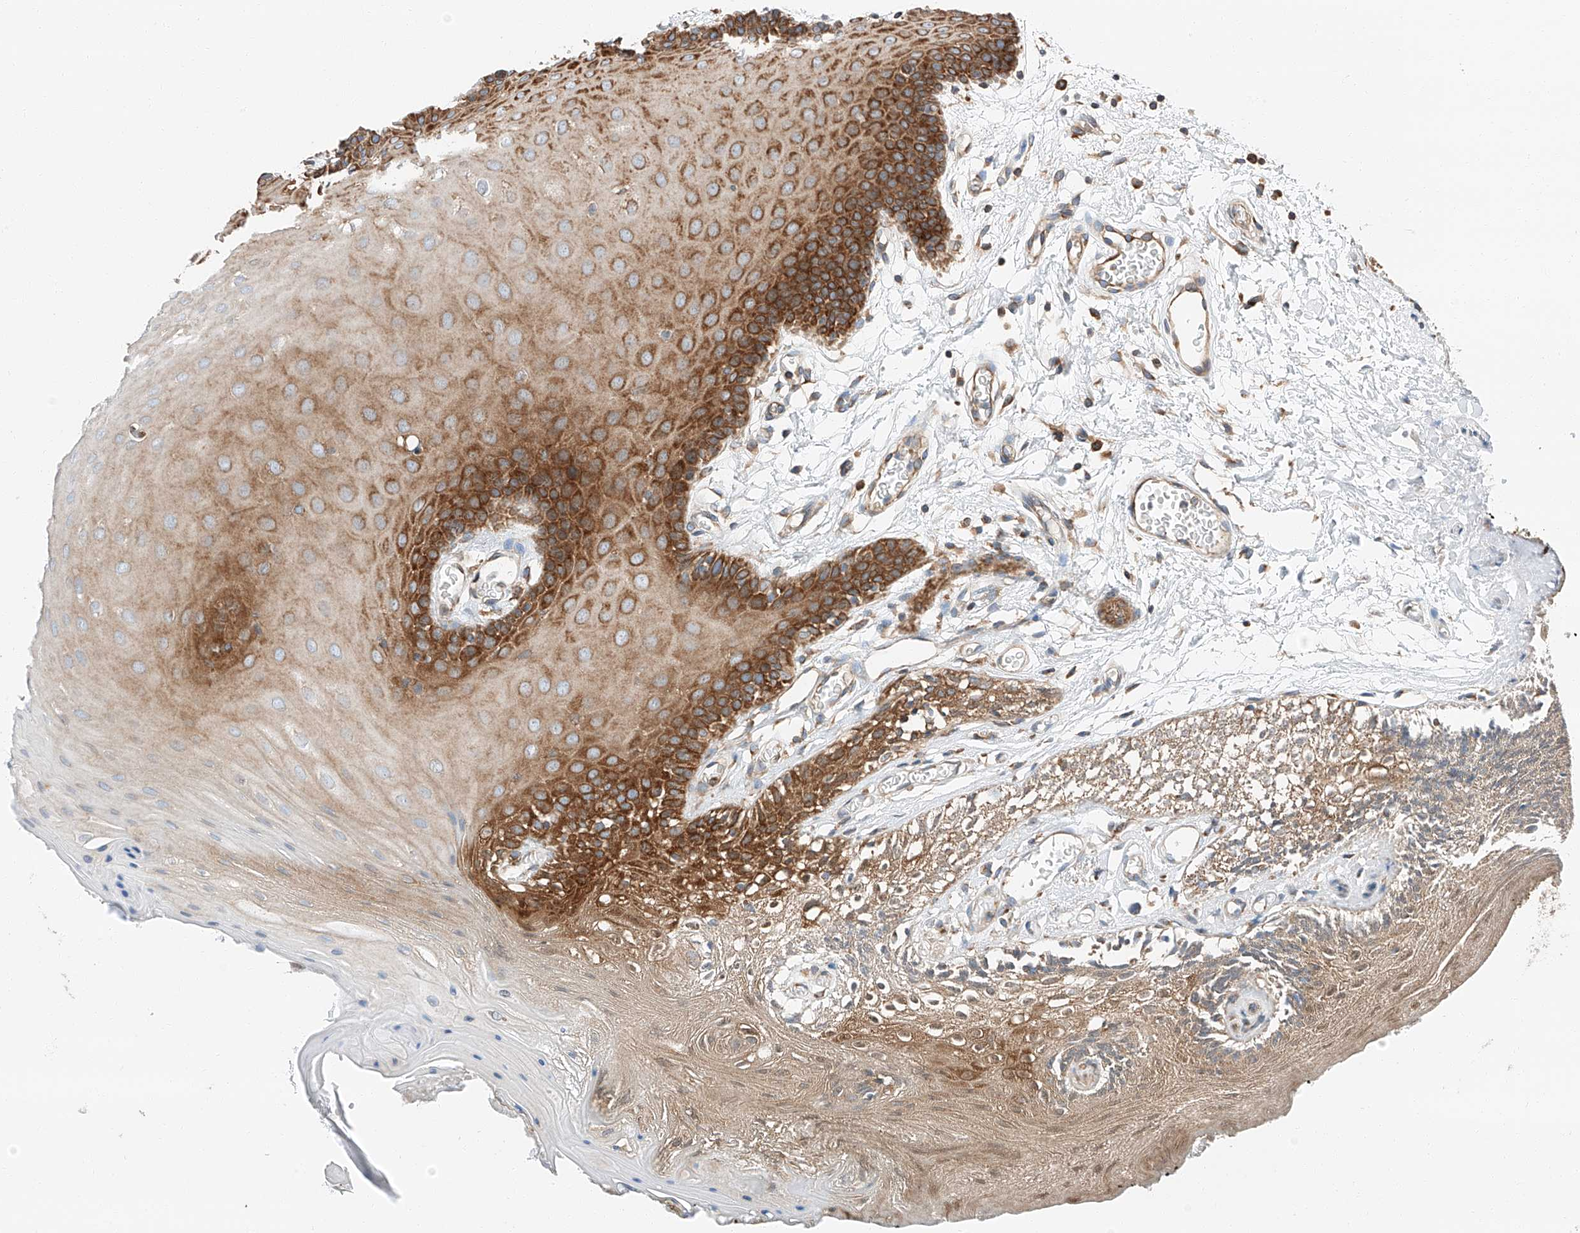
{"staining": {"intensity": "moderate", "quantity": "25%-75%", "location": "cytoplasmic/membranous"}, "tissue": "oral mucosa", "cell_type": "Squamous epithelial cells", "image_type": "normal", "snomed": [{"axis": "morphology", "description": "Normal tissue, NOS"}, {"axis": "morphology", "description": "Squamous cell carcinoma, NOS"}, {"axis": "topography", "description": "Skeletal muscle"}, {"axis": "topography", "description": "Oral tissue"}, {"axis": "topography", "description": "Salivary gland"}, {"axis": "topography", "description": "Head-Neck"}], "caption": "IHC of unremarkable human oral mucosa displays medium levels of moderate cytoplasmic/membranous positivity in approximately 25%-75% of squamous epithelial cells. (brown staining indicates protein expression, while blue staining denotes nuclei).", "gene": "ZC3H15", "patient": {"sex": "male", "age": 54}}